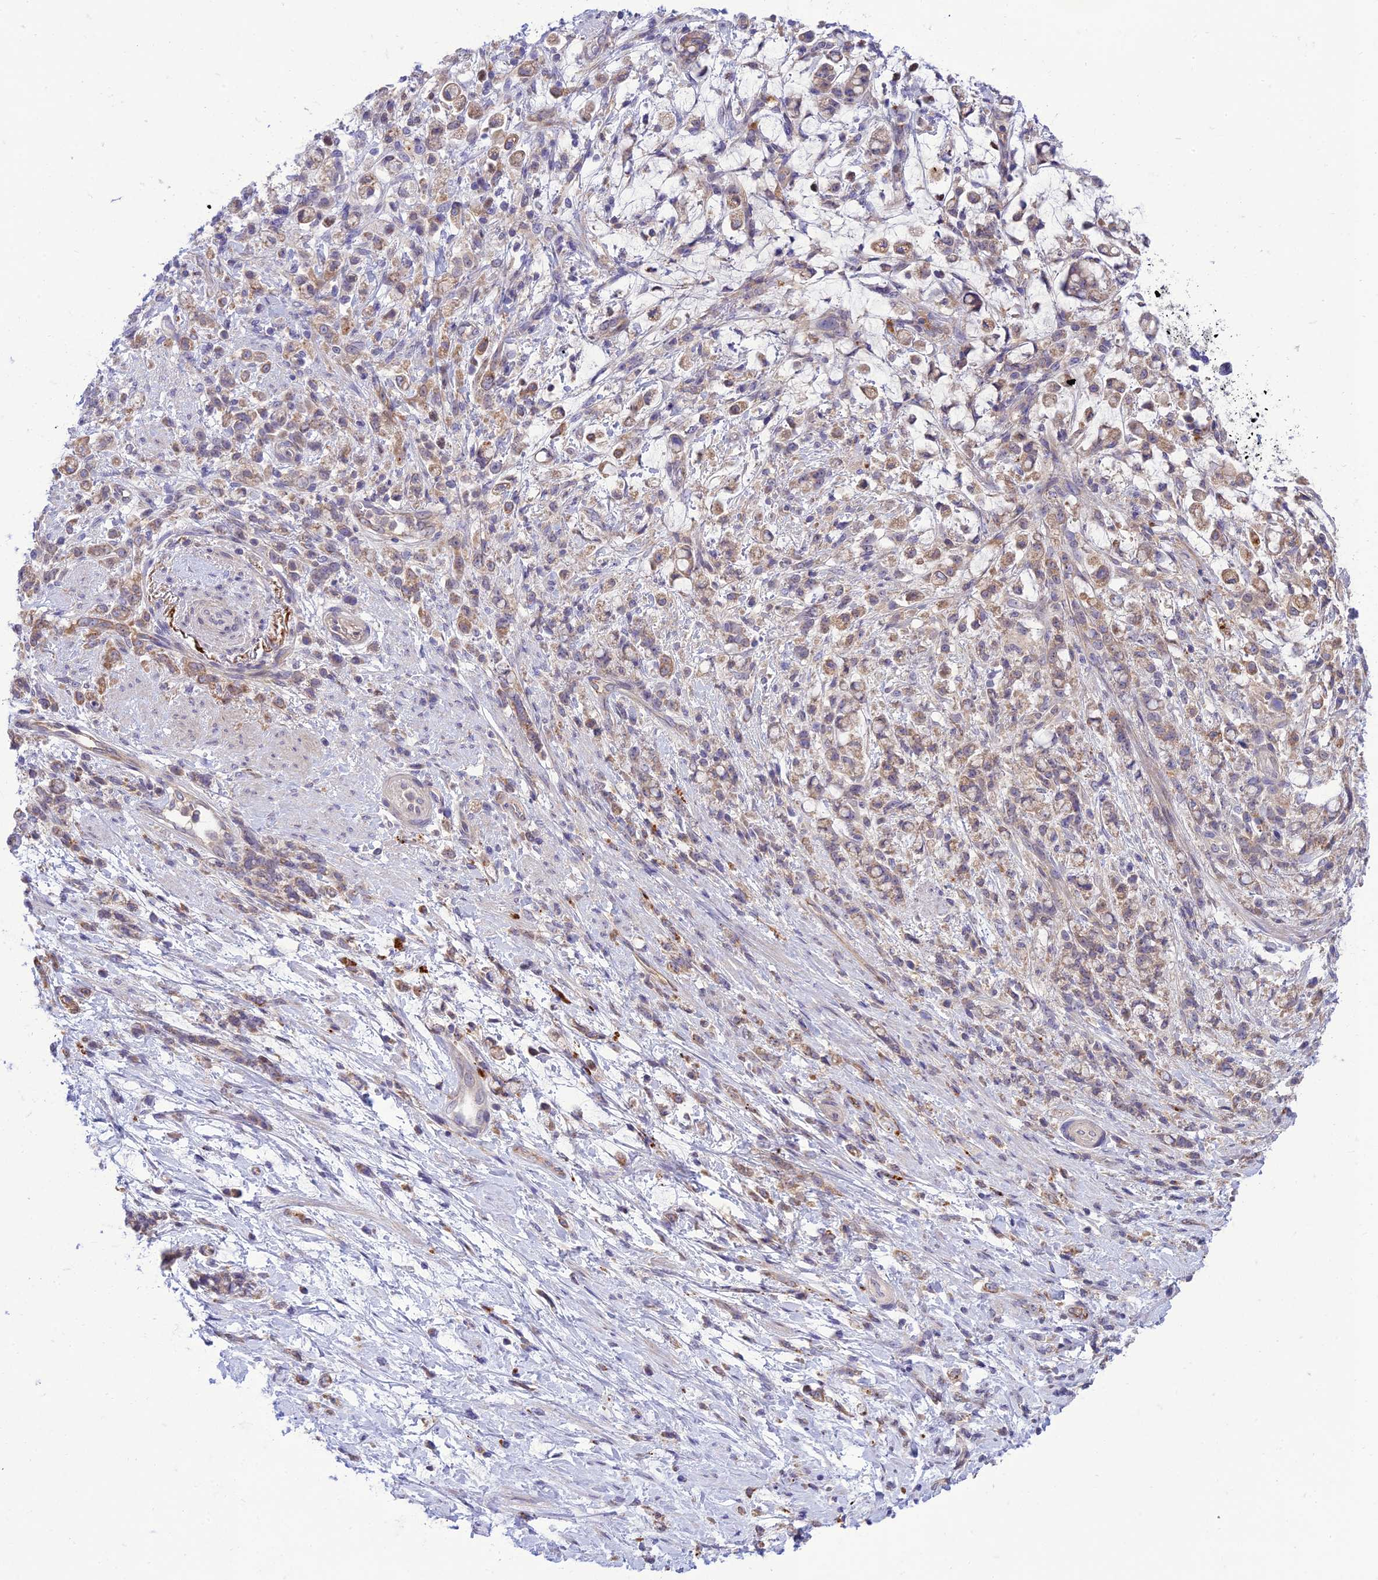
{"staining": {"intensity": "moderate", "quantity": "25%-75%", "location": "cytoplasmic/membranous"}, "tissue": "stomach cancer", "cell_type": "Tumor cells", "image_type": "cancer", "snomed": [{"axis": "morphology", "description": "Adenocarcinoma, NOS"}, {"axis": "topography", "description": "Stomach"}], "caption": "This is a photomicrograph of immunohistochemistry (IHC) staining of stomach adenocarcinoma, which shows moderate expression in the cytoplasmic/membranous of tumor cells.", "gene": "IRAK3", "patient": {"sex": "female", "age": 60}}